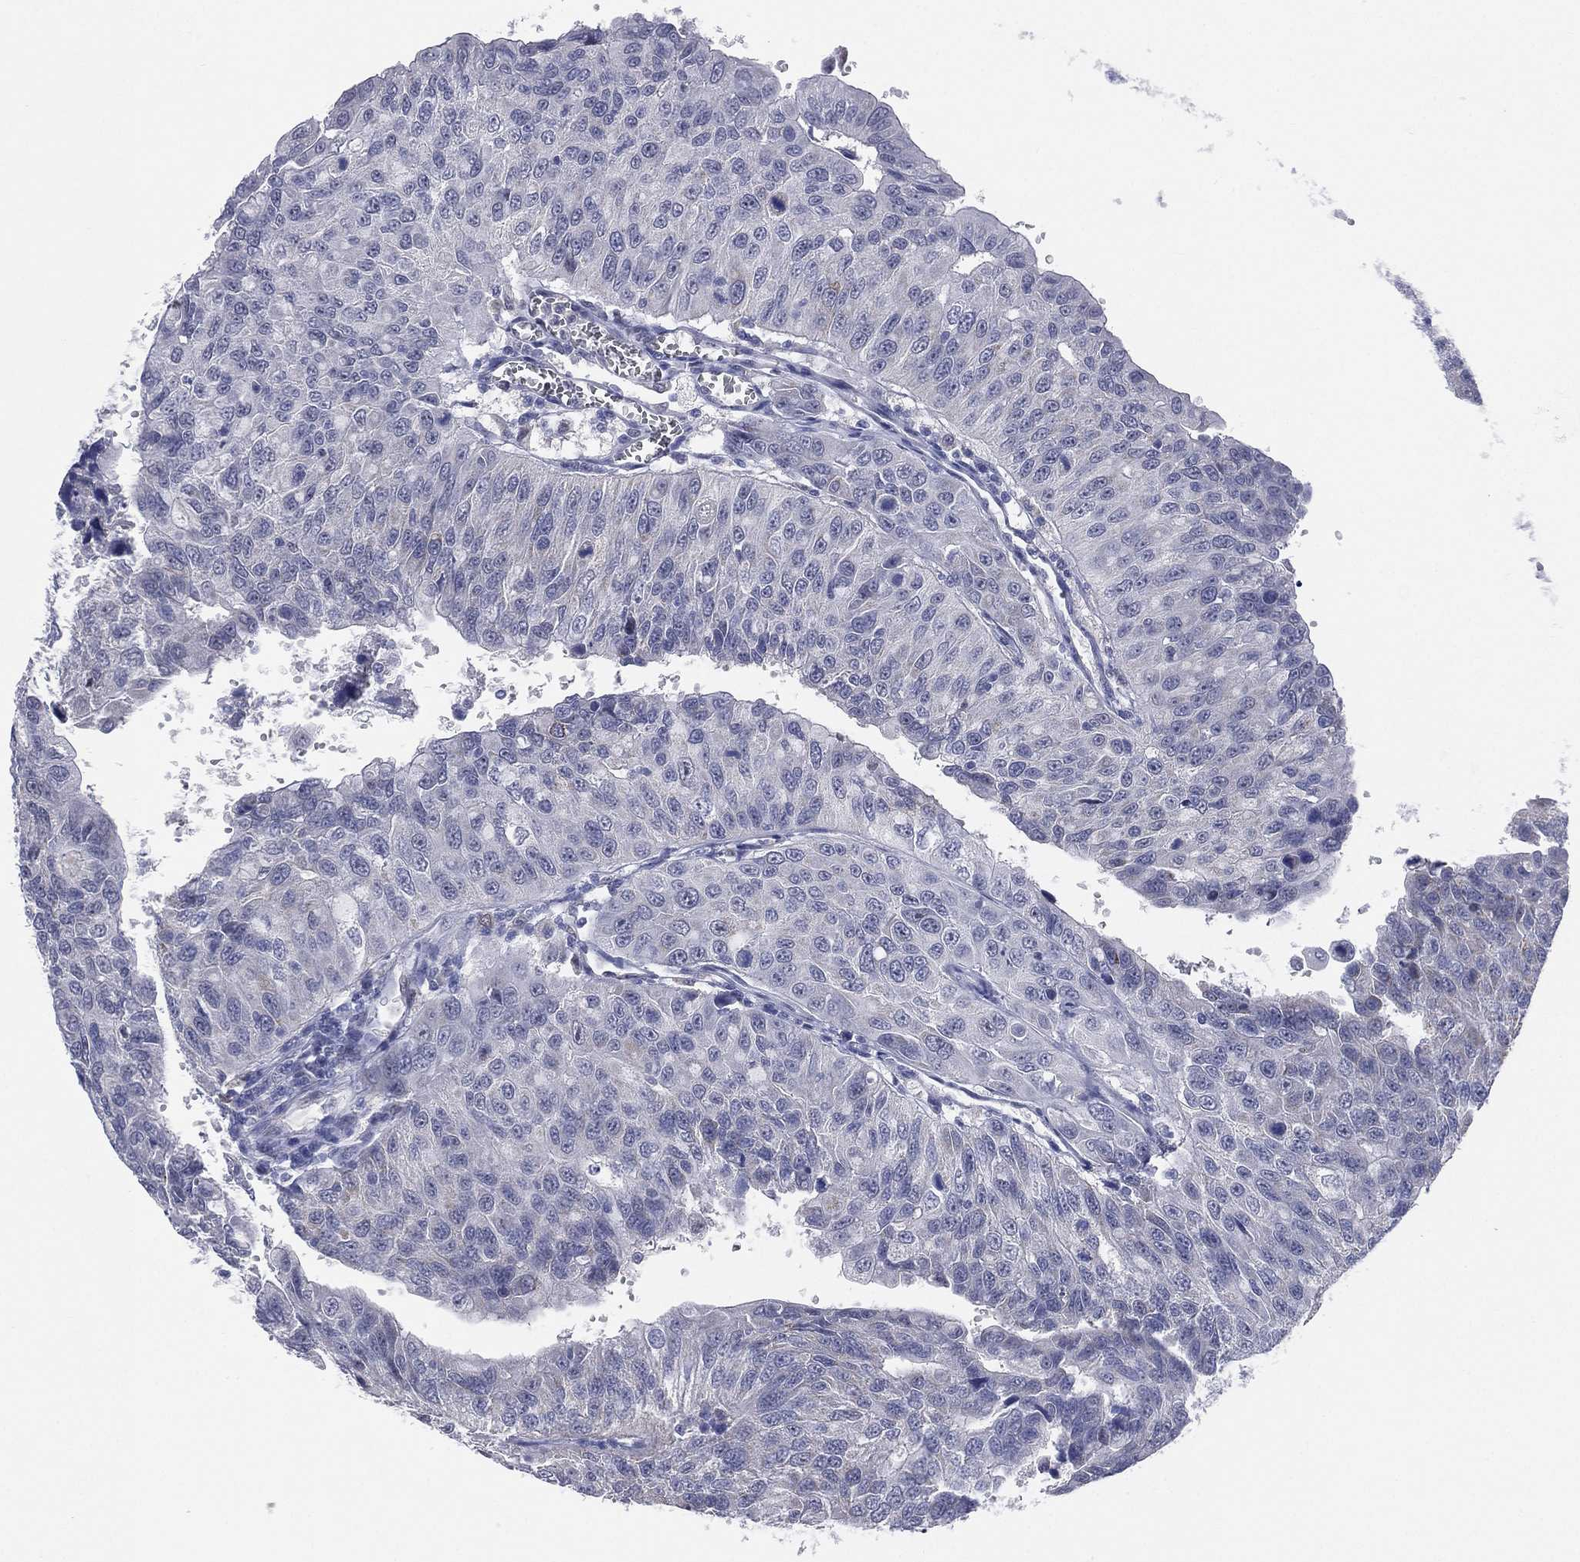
{"staining": {"intensity": "negative", "quantity": "none", "location": "none"}, "tissue": "urothelial cancer", "cell_type": "Tumor cells", "image_type": "cancer", "snomed": [{"axis": "morphology", "description": "Urothelial carcinoma, NOS"}, {"axis": "morphology", "description": "Urothelial carcinoma, High grade"}, {"axis": "topography", "description": "Urinary bladder"}], "caption": "Human urothelial carcinoma (high-grade) stained for a protein using immunohistochemistry (IHC) displays no staining in tumor cells.", "gene": "AKAP3", "patient": {"sex": "female", "age": 73}}